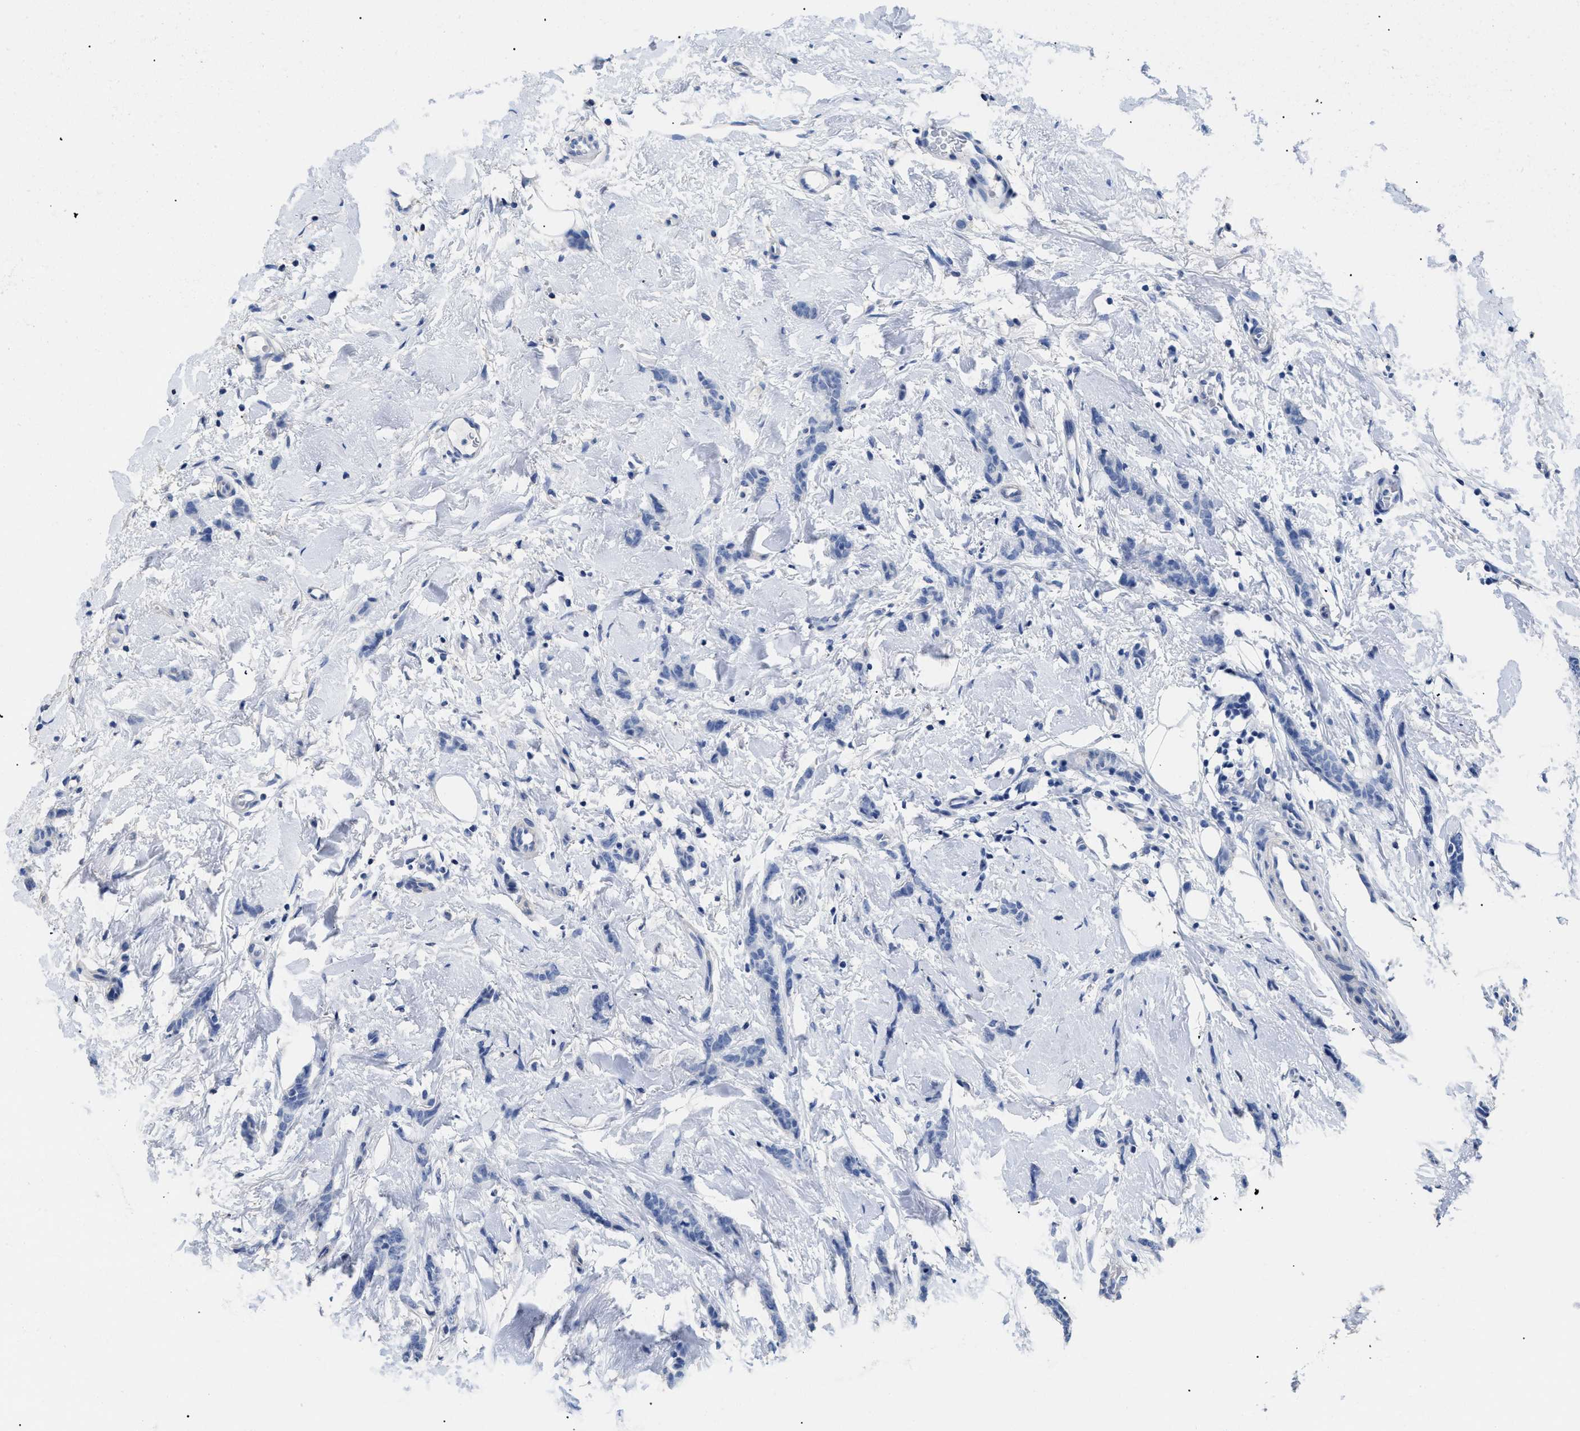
{"staining": {"intensity": "negative", "quantity": "none", "location": "none"}, "tissue": "breast cancer", "cell_type": "Tumor cells", "image_type": "cancer", "snomed": [{"axis": "morphology", "description": "Lobular carcinoma"}, {"axis": "topography", "description": "Skin"}, {"axis": "topography", "description": "Breast"}], "caption": "This is an IHC photomicrograph of human breast lobular carcinoma. There is no positivity in tumor cells.", "gene": "DLC1", "patient": {"sex": "female", "age": 46}}